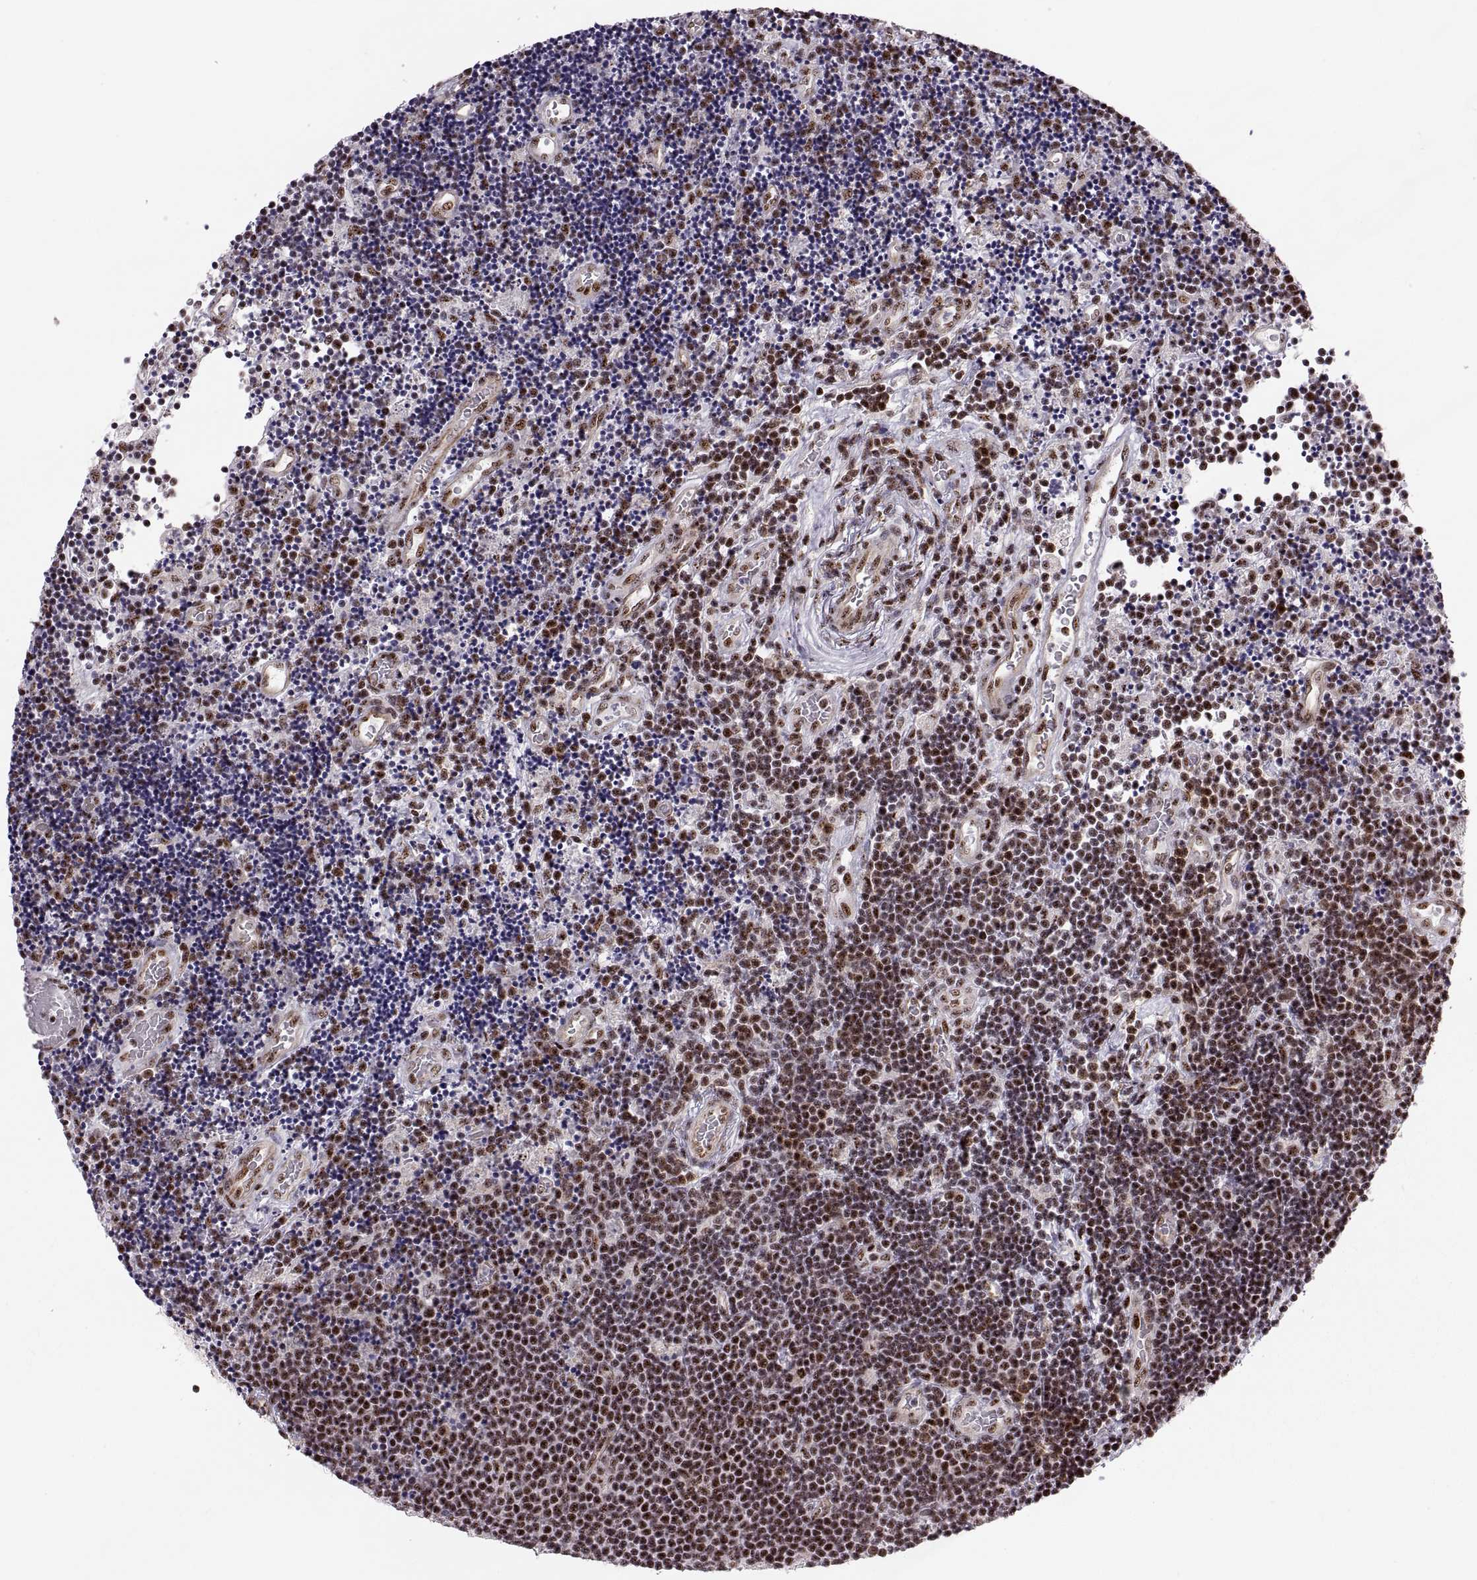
{"staining": {"intensity": "moderate", "quantity": ">75%", "location": "nuclear"}, "tissue": "lymphoma", "cell_type": "Tumor cells", "image_type": "cancer", "snomed": [{"axis": "morphology", "description": "Malignant lymphoma, non-Hodgkin's type, Low grade"}, {"axis": "topography", "description": "Brain"}], "caption": "Approximately >75% of tumor cells in human low-grade malignant lymphoma, non-Hodgkin's type show moderate nuclear protein staining as visualized by brown immunohistochemical staining.", "gene": "ZCCHC17", "patient": {"sex": "female", "age": 66}}